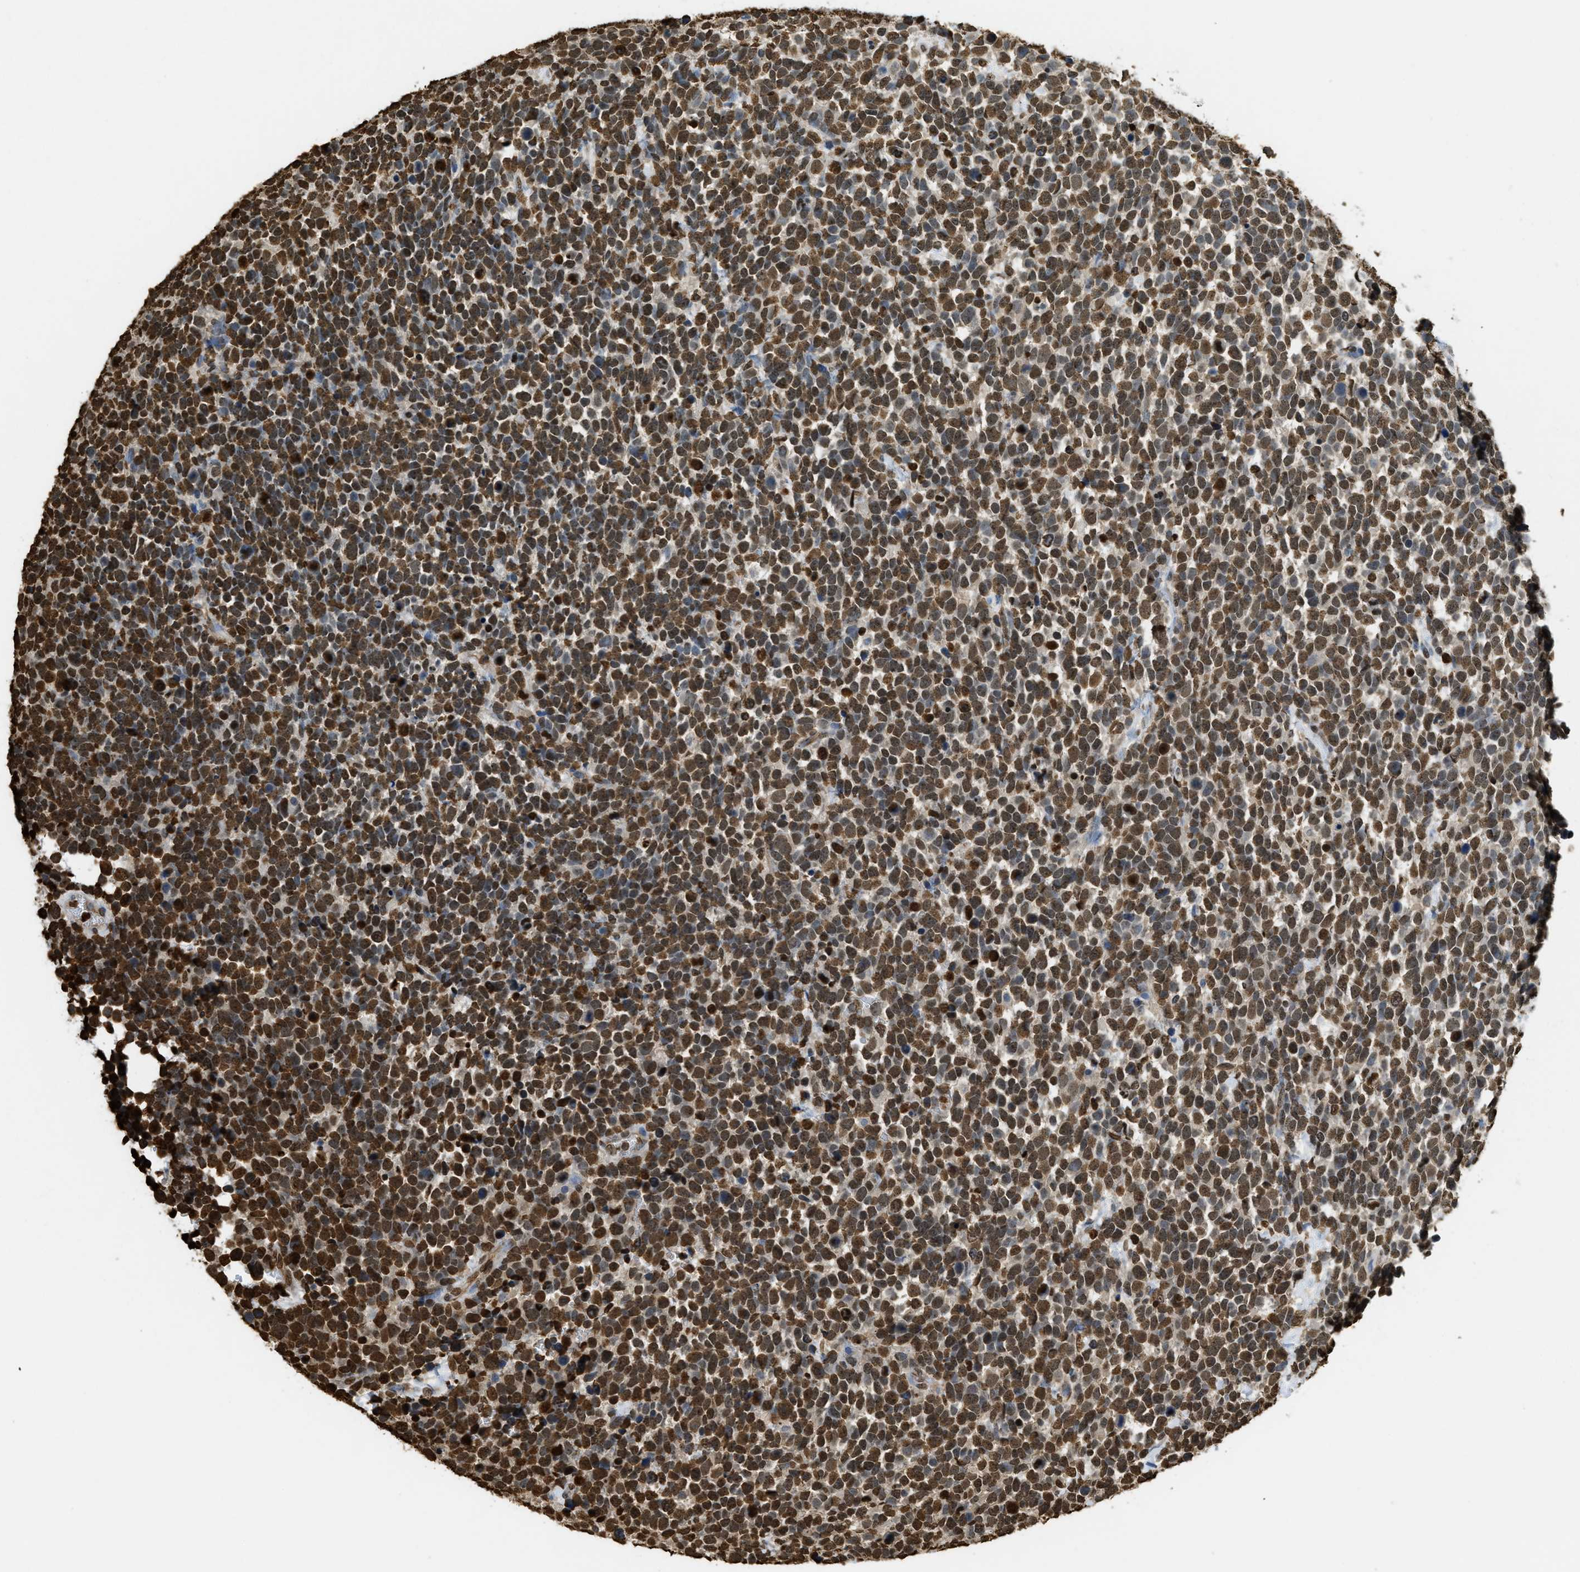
{"staining": {"intensity": "strong", "quantity": ">75%", "location": "nuclear"}, "tissue": "urothelial cancer", "cell_type": "Tumor cells", "image_type": "cancer", "snomed": [{"axis": "morphology", "description": "Urothelial carcinoma, High grade"}, {"axis": "topography", "description": "Urinary bladder"}], "caption": "High-grade urothelial carcinoma was stained to show a protein in brown. There is high levels of strong nuclear positivity in about >75% of tumor cells. Nuclei are stained in blue.", "gene": "NR5A2", "patient": {"sex": "female", "age": 82}}